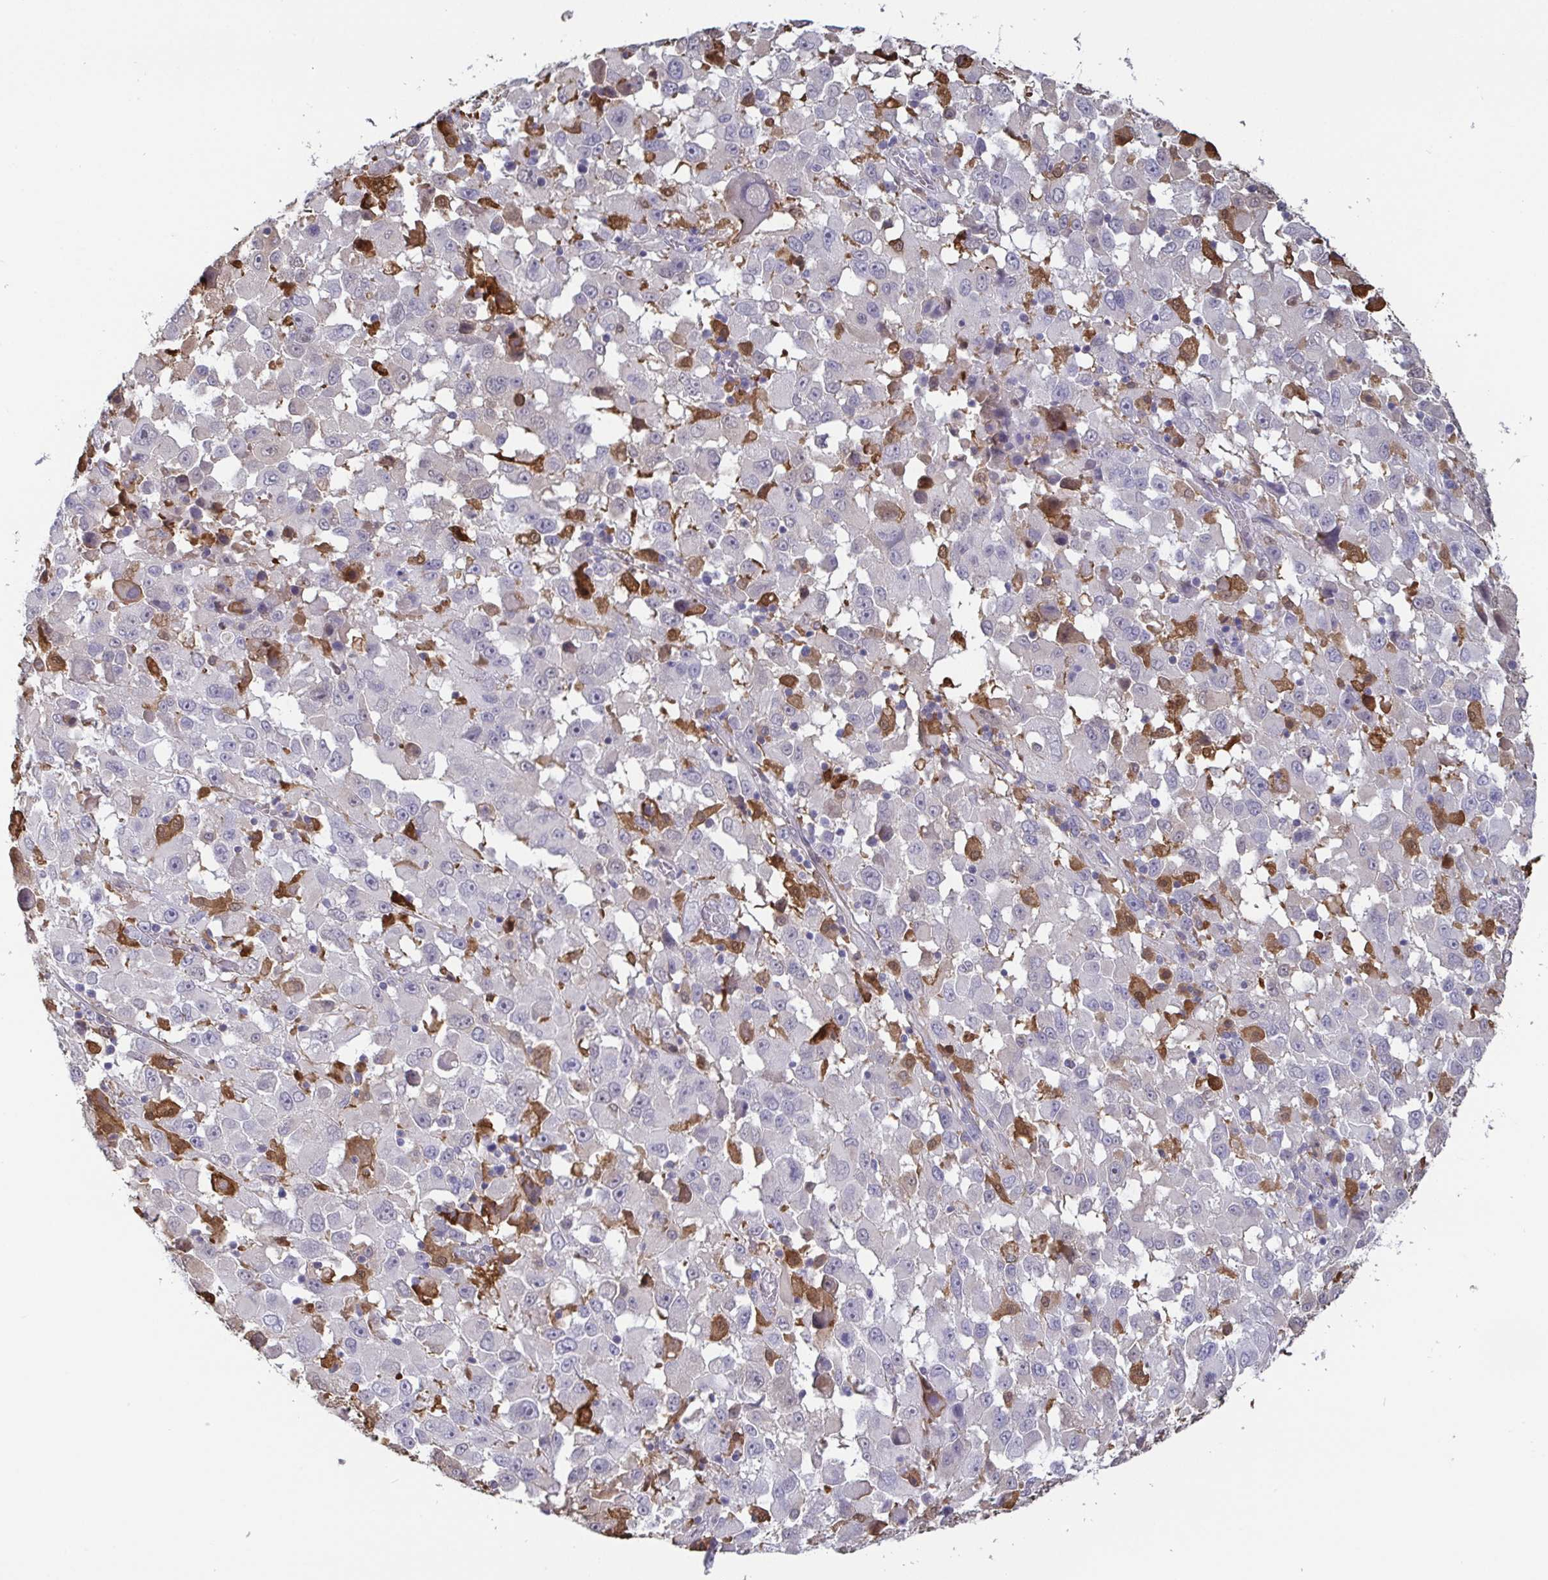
{"staining": {"intensity": "negative", "quantity": "none", "location": "none"}, "tissue": "melanoma", "cell_type": "Tumor cells", "image_type": "cancer", "snomed": [{"axis": "morphology", "description": "Malignant melanoma, Metastatic site"}, {"axis": "topography", "description": "Soft tissue"}], "caption": "Tumor cells show no significant protein positivity in malignant melanoma (metastatic site).", "gene": "IDH1", "patient": {"sex": "male", "age": 50}}